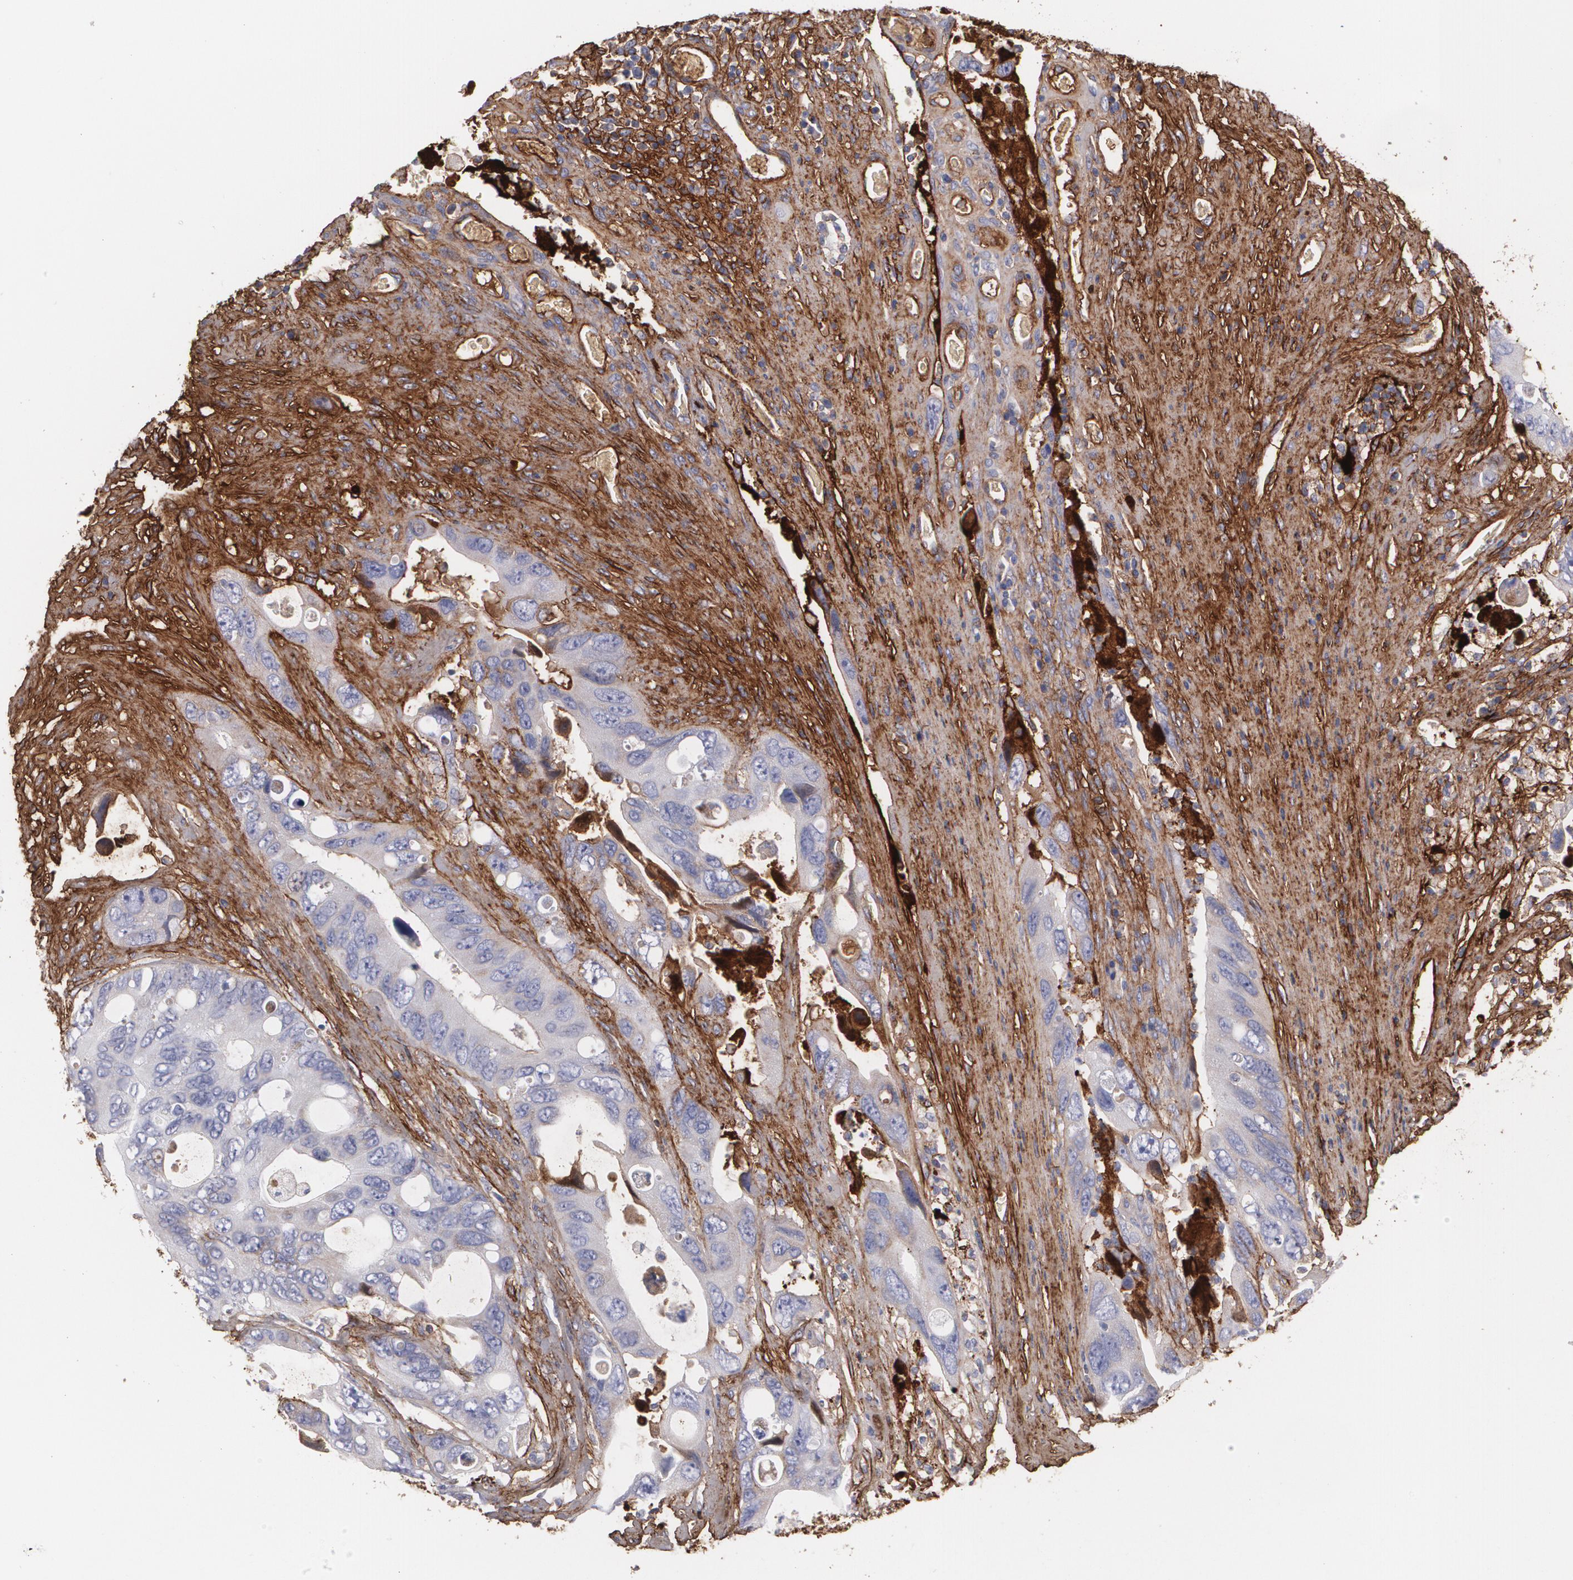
{"staining": {"intensity": "weak", "quantity": ">75%", "location": "cytoplasmic/membranous"}, "tissue": "colorectal cancer", "cell_type": "Tumor cells", "image_type": "cancer", "snomed": [{"axis": "morphology", "description": "Adenocarcinoma, NOS"}, {"axis": "topography", "description": "Rectum"}], "caption": "There is low levels of weak cytoplasmic/membranous staining in tumor cells of adenocarcinoma (colorectal), as demonstrated by immunohistochemical staining (brown color).", "gene": "FBLN1", "patient": {"sex": "male", "age": 70}}